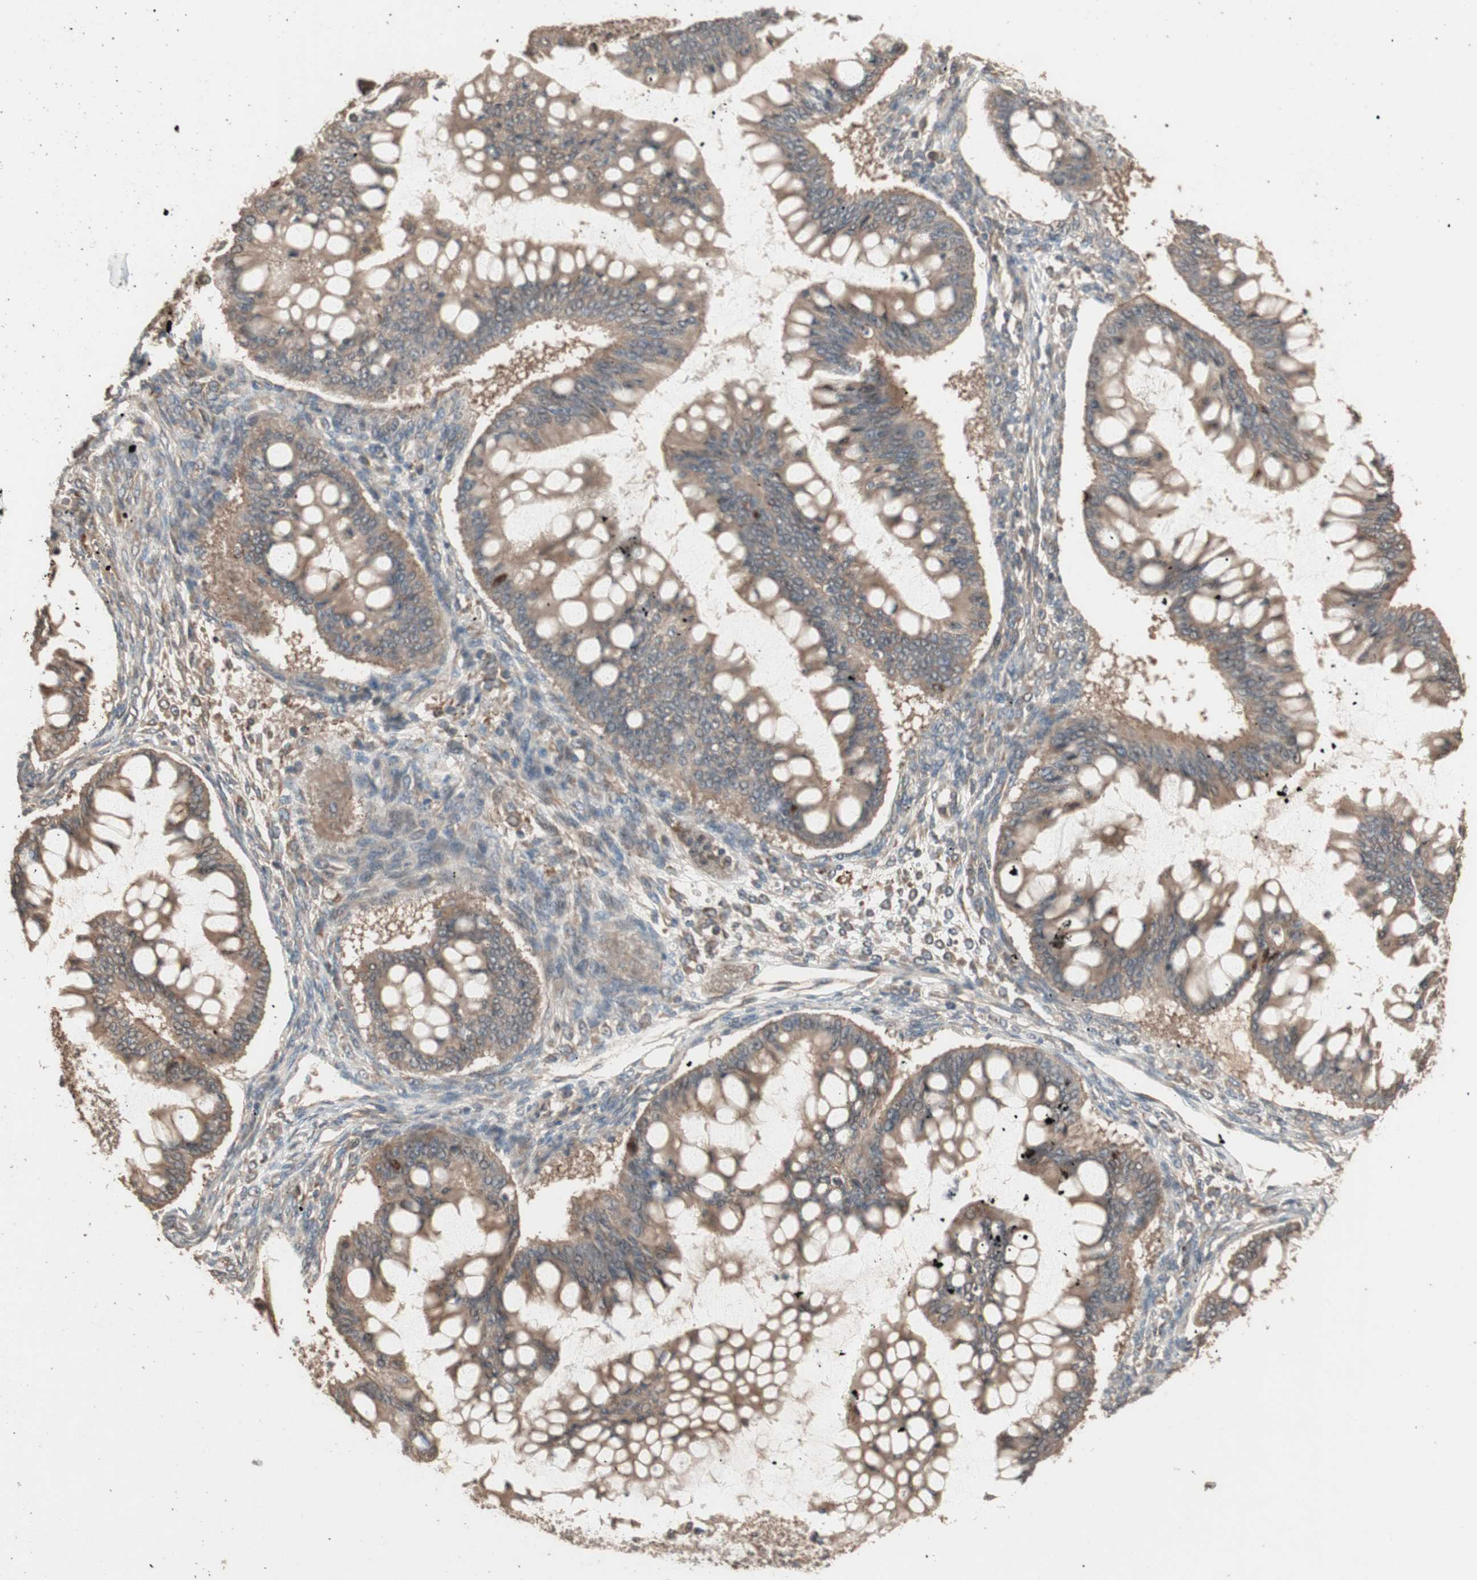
{"staining": {"intensity": "moderate", "quantity": ">75%", "location": "cytoplasmic/membranous"}, "tissue": "ovarian cancer", "cell_type": "Tumor cells", "image_type": "cancer", "snomed": [{"axis": "morphology", "description": "Cystadenocarcinoma, mucinous, NOS"}, {"axis": "topography", "description": "Ovary"}], "caption": "Immunohistochemistry micrograph of human ovarian cancer (mucinous cystadenocarcinoma) stained for a protein (brown), which displays medium levels of moderate cytoplasmic/membranous expression in about >75% of tumor cells.", "gene": "USP20", "patient": {"sex": "female", "age": 73}}